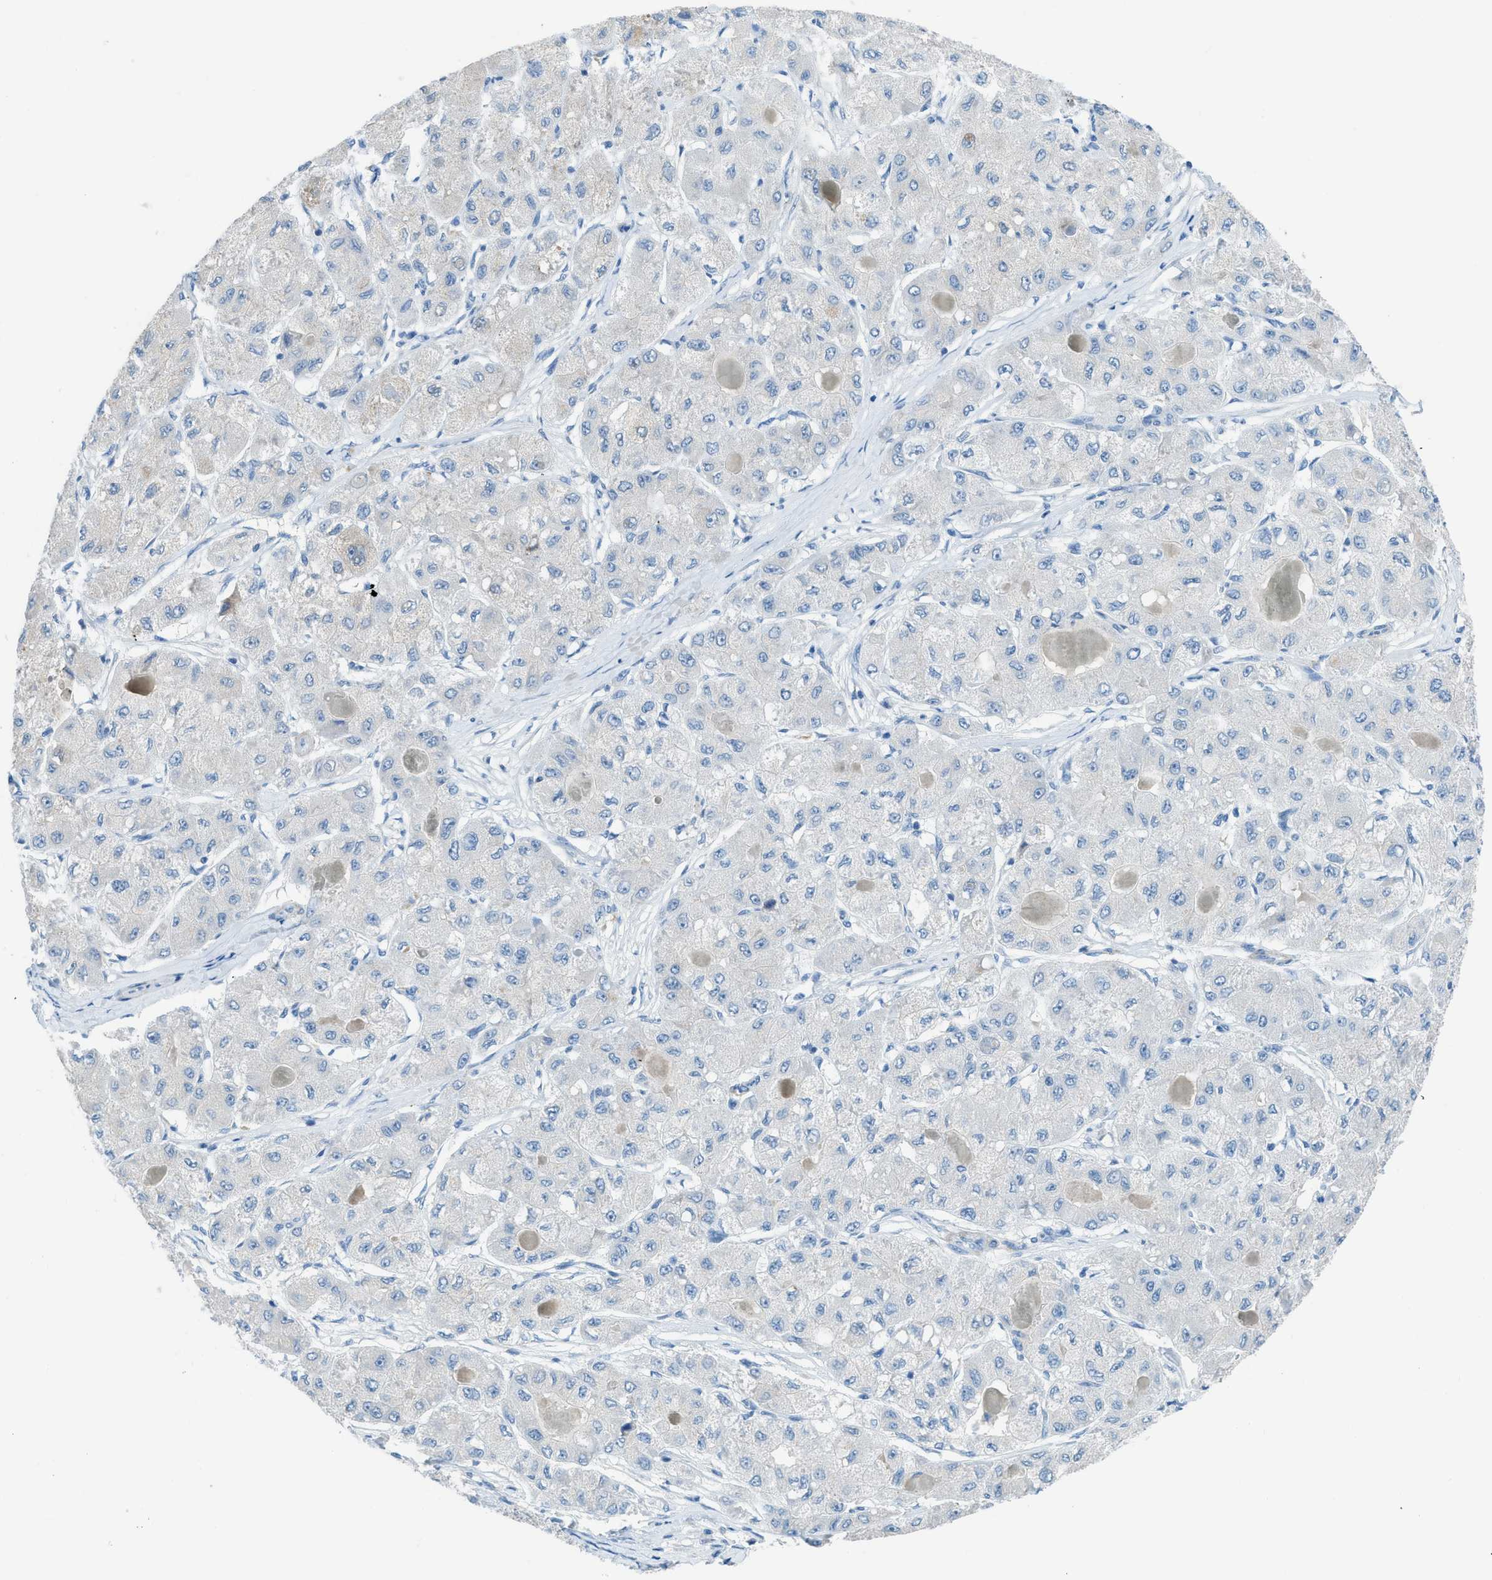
{"staining": {"intensity": "moderate", "quantity": "25%-75%", "location": "cytoplasmic/membranous"}, "tissue": "liver cancer", "cell_type": "Tumor cells", "image_type": "cancer", "snomed": [{"axis": "morphology", "description": "Carcinoma, Hepatocellular, NOS"}, {"axis": "topography", "description": "Liver"}], "caption": "This histopathology image displays immunohistochemistry staining of liver cancer (hepatocellular carcinoma), with medium moderate cytoplasmic/membranous positivity in approximately 25%-75% of tumor cells.", "gene": "ACAN", "patient": {"sex": "male", "age": 80}}